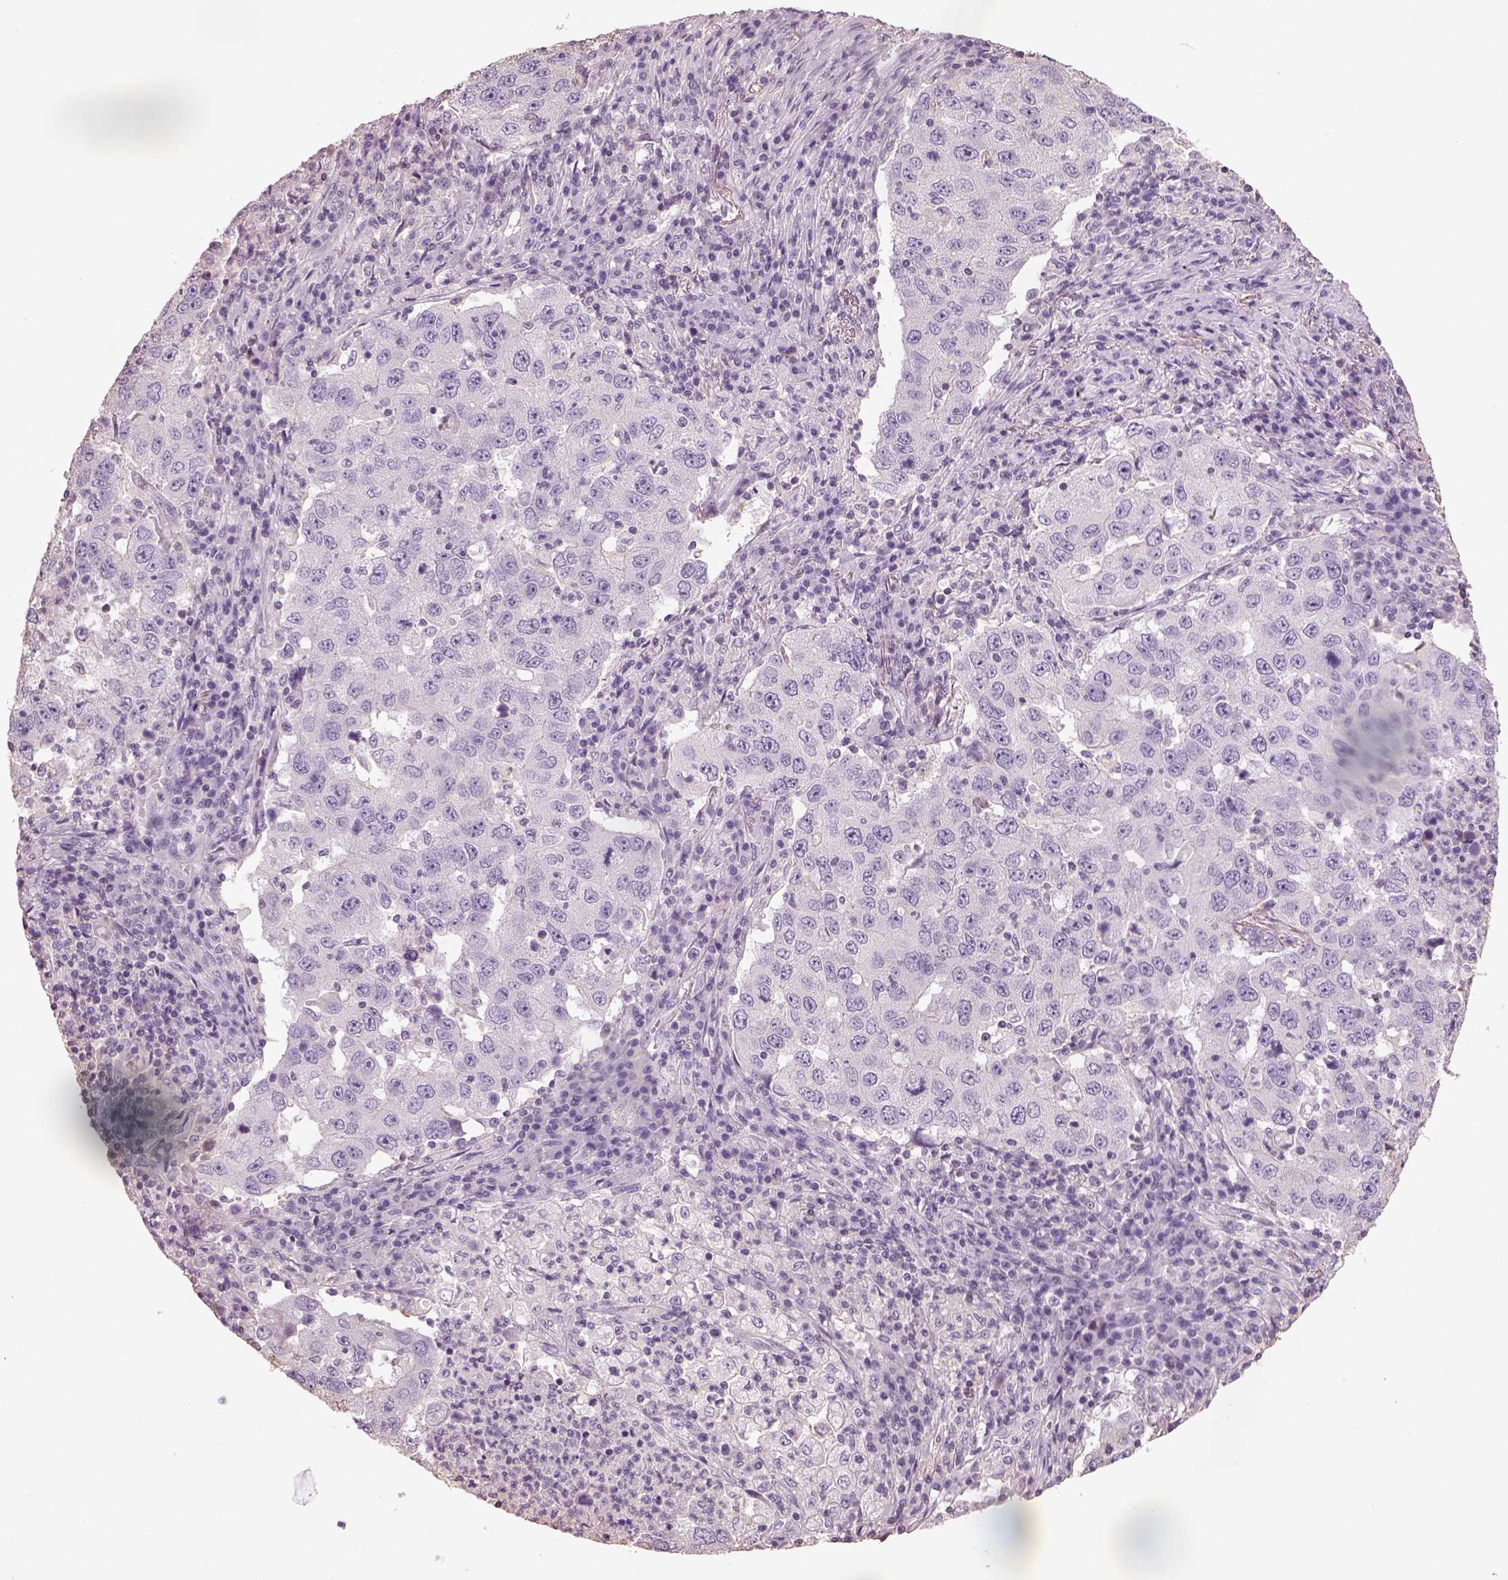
{"staining": {"intensity": "negative", "quantity": "none", "location": "none"}, "tissue": "lung cancer", "cell_type": "Tumor cells", "image_type": "cancer", "snomed": [{"axis": "morphology", "description": "Adenocarcinoma, NOS"}, {"axis": "topography", "description": "Lung"}], "caption": "An image of human lung adenocarcinoma is negative for staining in tumor cells. Nuclei are stained in blue.", "gene": "OTUD6A", "patient": {"sex": "male", "age": 73}}